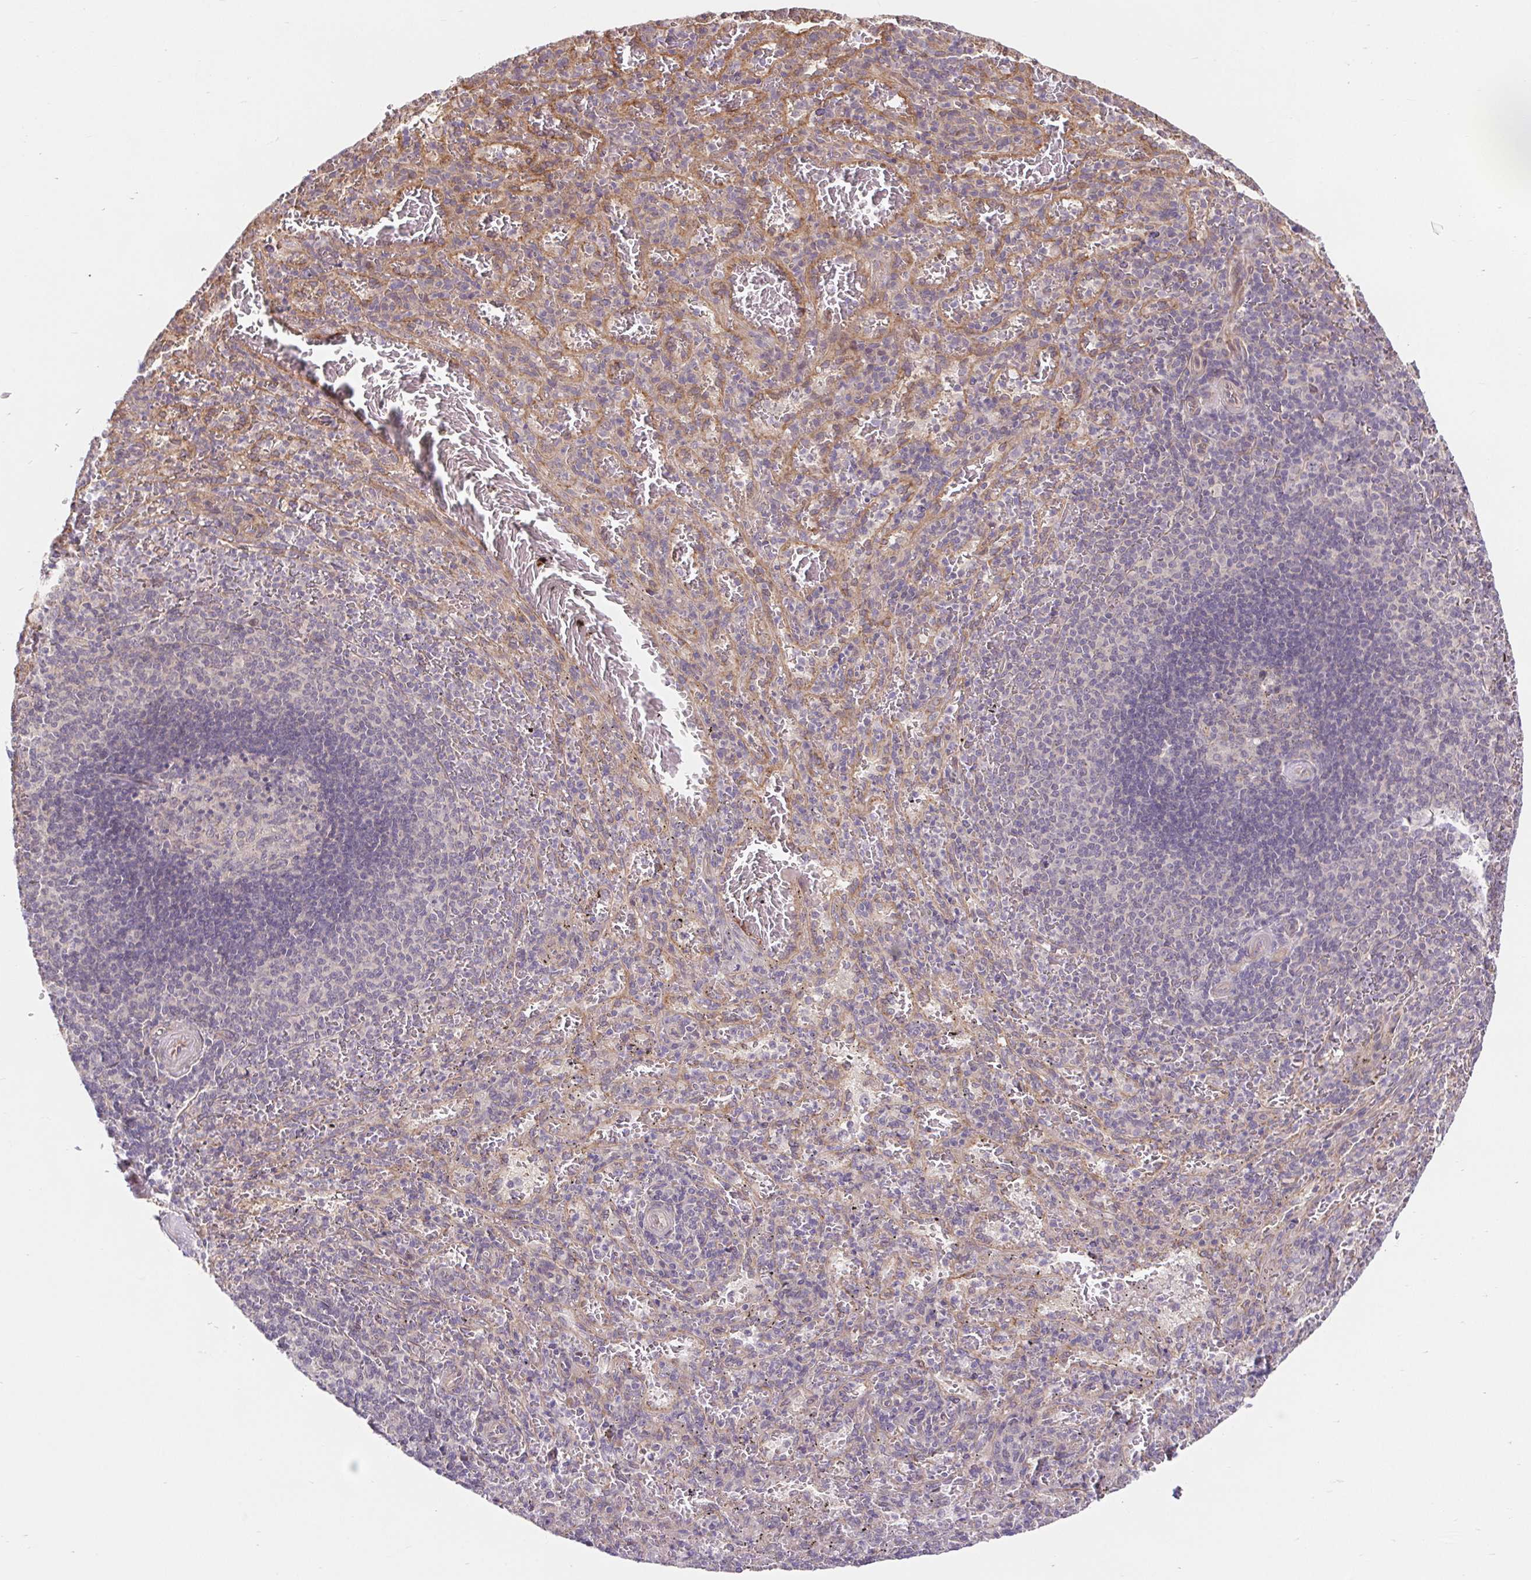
{"staining": {"intensity": "negative", "quantity": "none", "location": "none"}, "tissue": "spleen", "cell_type": "Cells in red pulp", "image_type": "normal", "snomed": [{"axis": "morphology", "description": "Normal tissue, NOS"}, {"axis": "topography", "description": "Spleen"}], "caption": "Cells in red pulp show no significant protein positivity in unremarkable spleen. (DAB (3,3'-diaminobenzidine) immunohistochemistry visualized using brightfield microscopy, high magnification).", "gene": "LYPD5", "patient": {"sex": "male", "age": 57}}